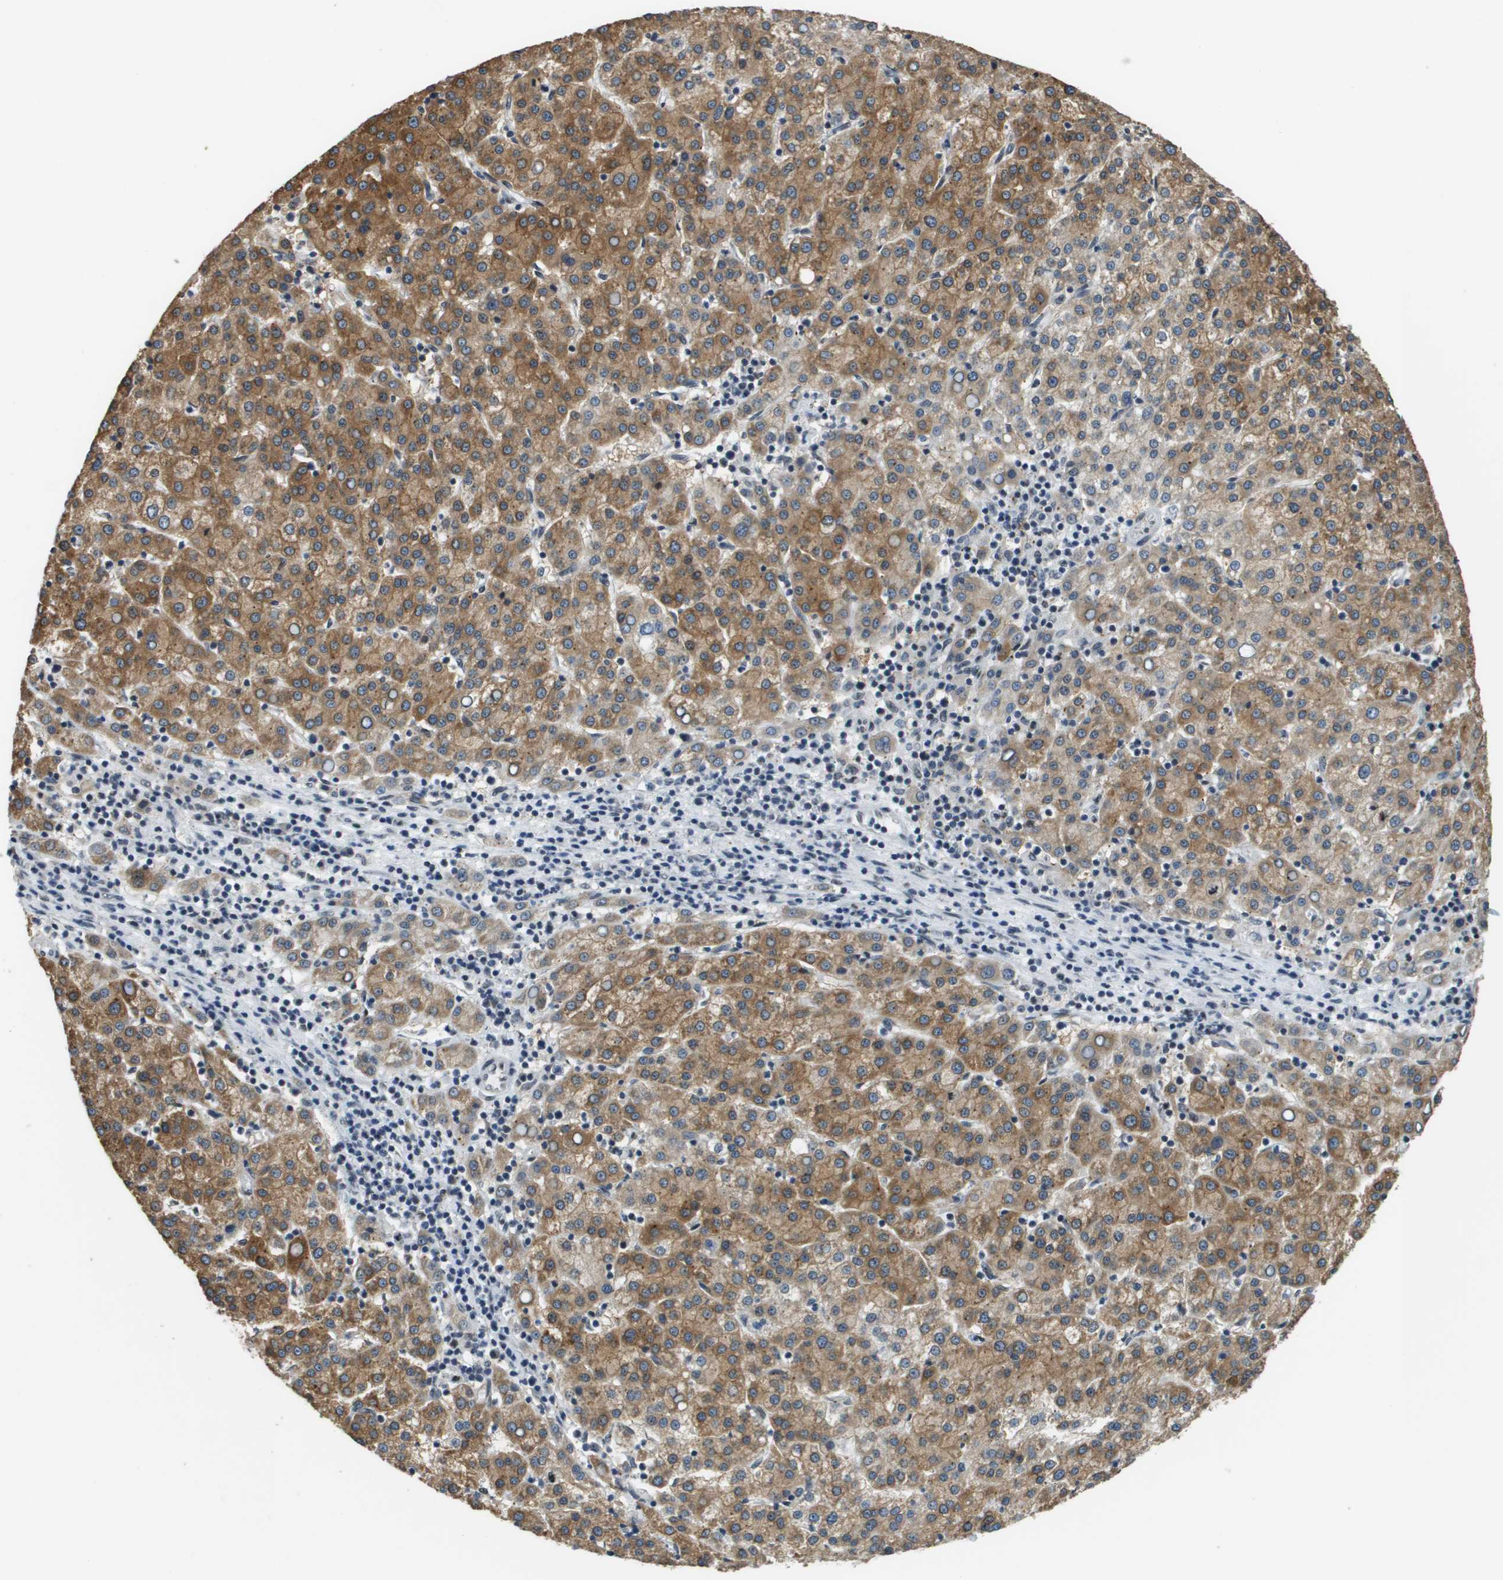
{"staining": {"intensity": "moderate", "quantity": ">75%", "location": "cytoplasmic/membranous"}, "tissue": "liver cancer", "cell_type": "Tumor cells", "image_type": "cancer", "snomed": [{"axis": "morphology", "description": "Carcinoma, Hepatocellular, NOS"}, {"axis": "topography", "description": "Liver"}], "caption": "The histopathology image demonstrates staining of liver hepatocellular carcinoma, revealing moderate cytoplasmic/membranous protein expression (brown color) within tumor cells.", "gene": "FANCC", "patient": {"sex": "female", "age": 58}}